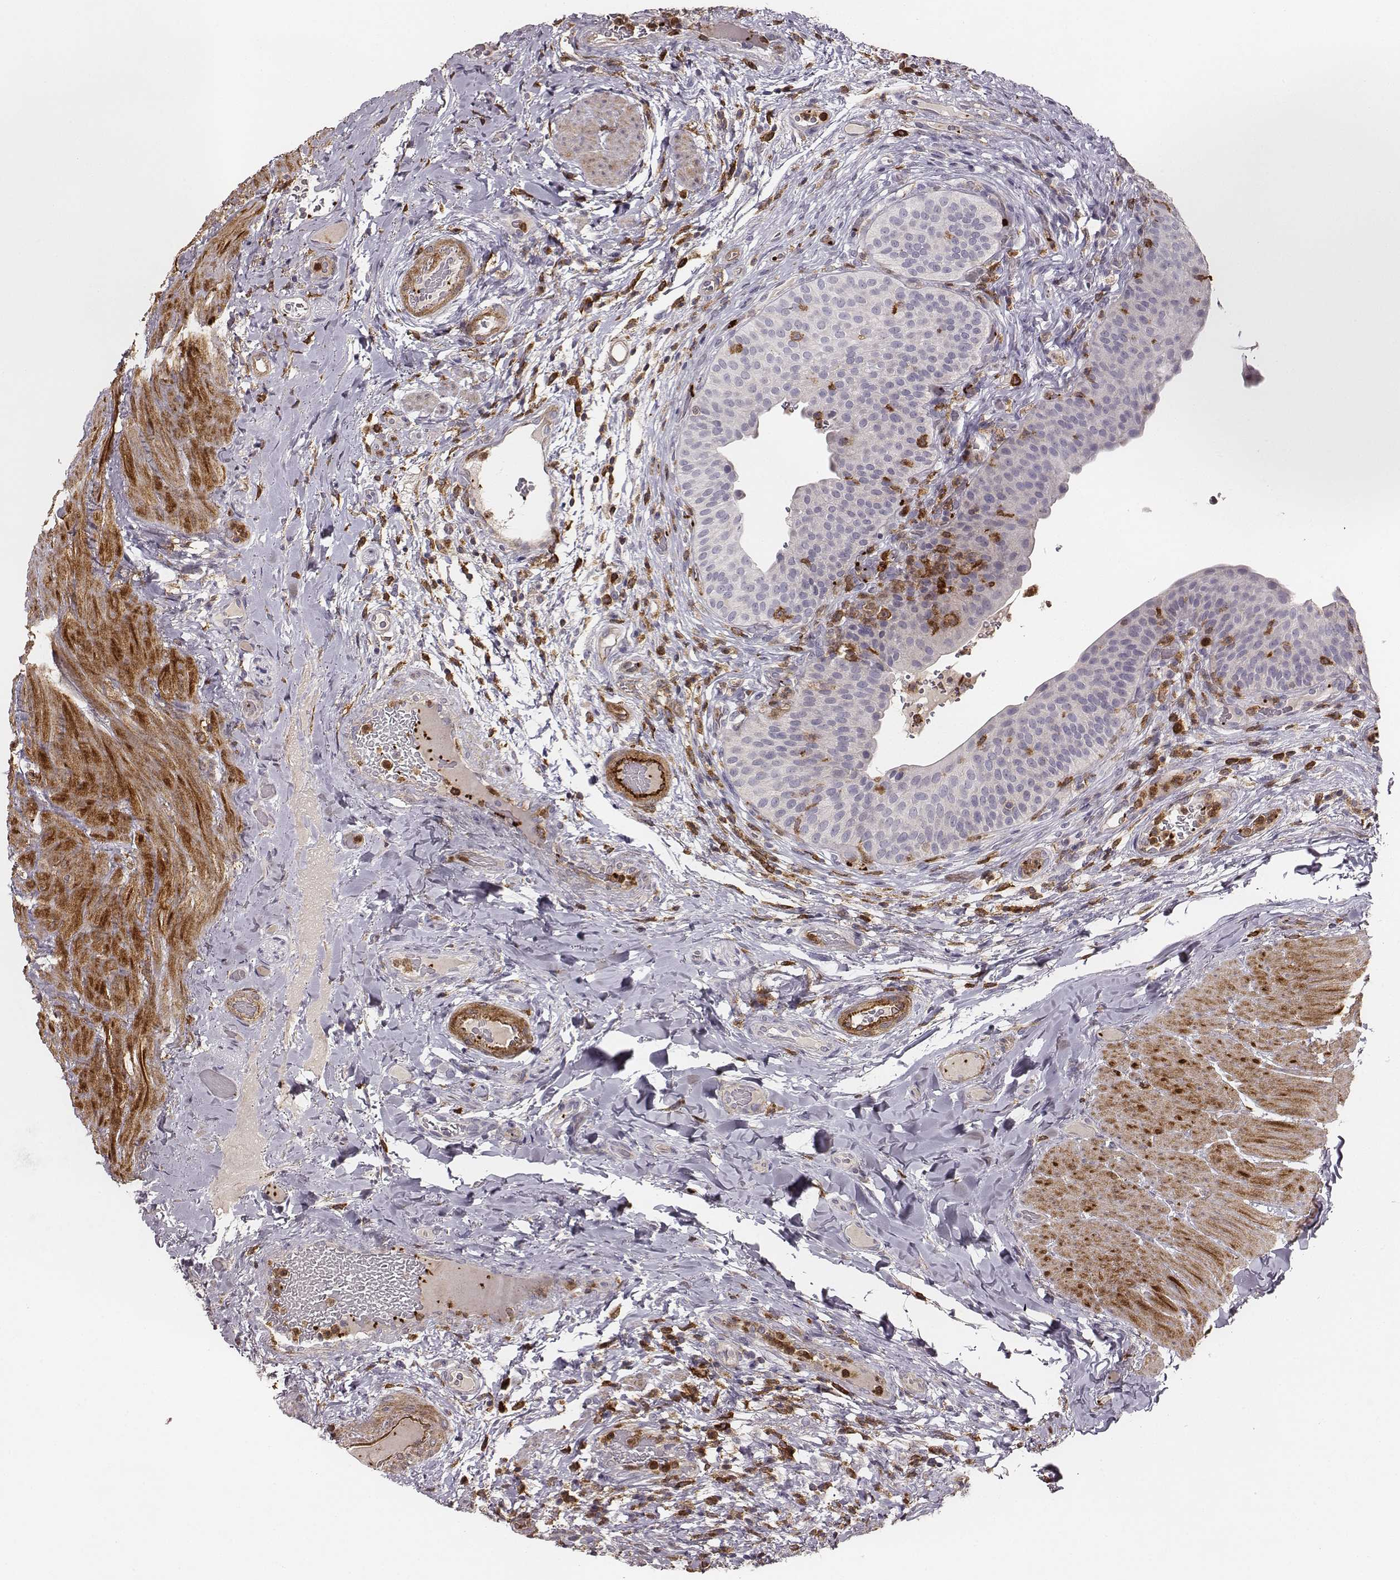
{"staining": {"intensity": "negative", "quantity": "none", "location": "none"}, "tissue": "urinary bladder", "cell_type": "Urothelial cells", "image_type": "normal", "snomed": [{"axis": "morphology", "description": "Normal tissue, NOS"}, {"axis": "topography", "description": "Urinary bladder"}], "caption": "Immunohistochemistry histopathology image of unremarkable human urinary bladder stained for a protein (brown), which demonstrates no expression in urothelial cells. The staining is performed using DAB (3,3'-diaminobenzidine) brown chromogen with nuclei counter-stained in using hematoxylin.", "gene": "ZYX", "patient": {"sex": "male", "age": 66}}